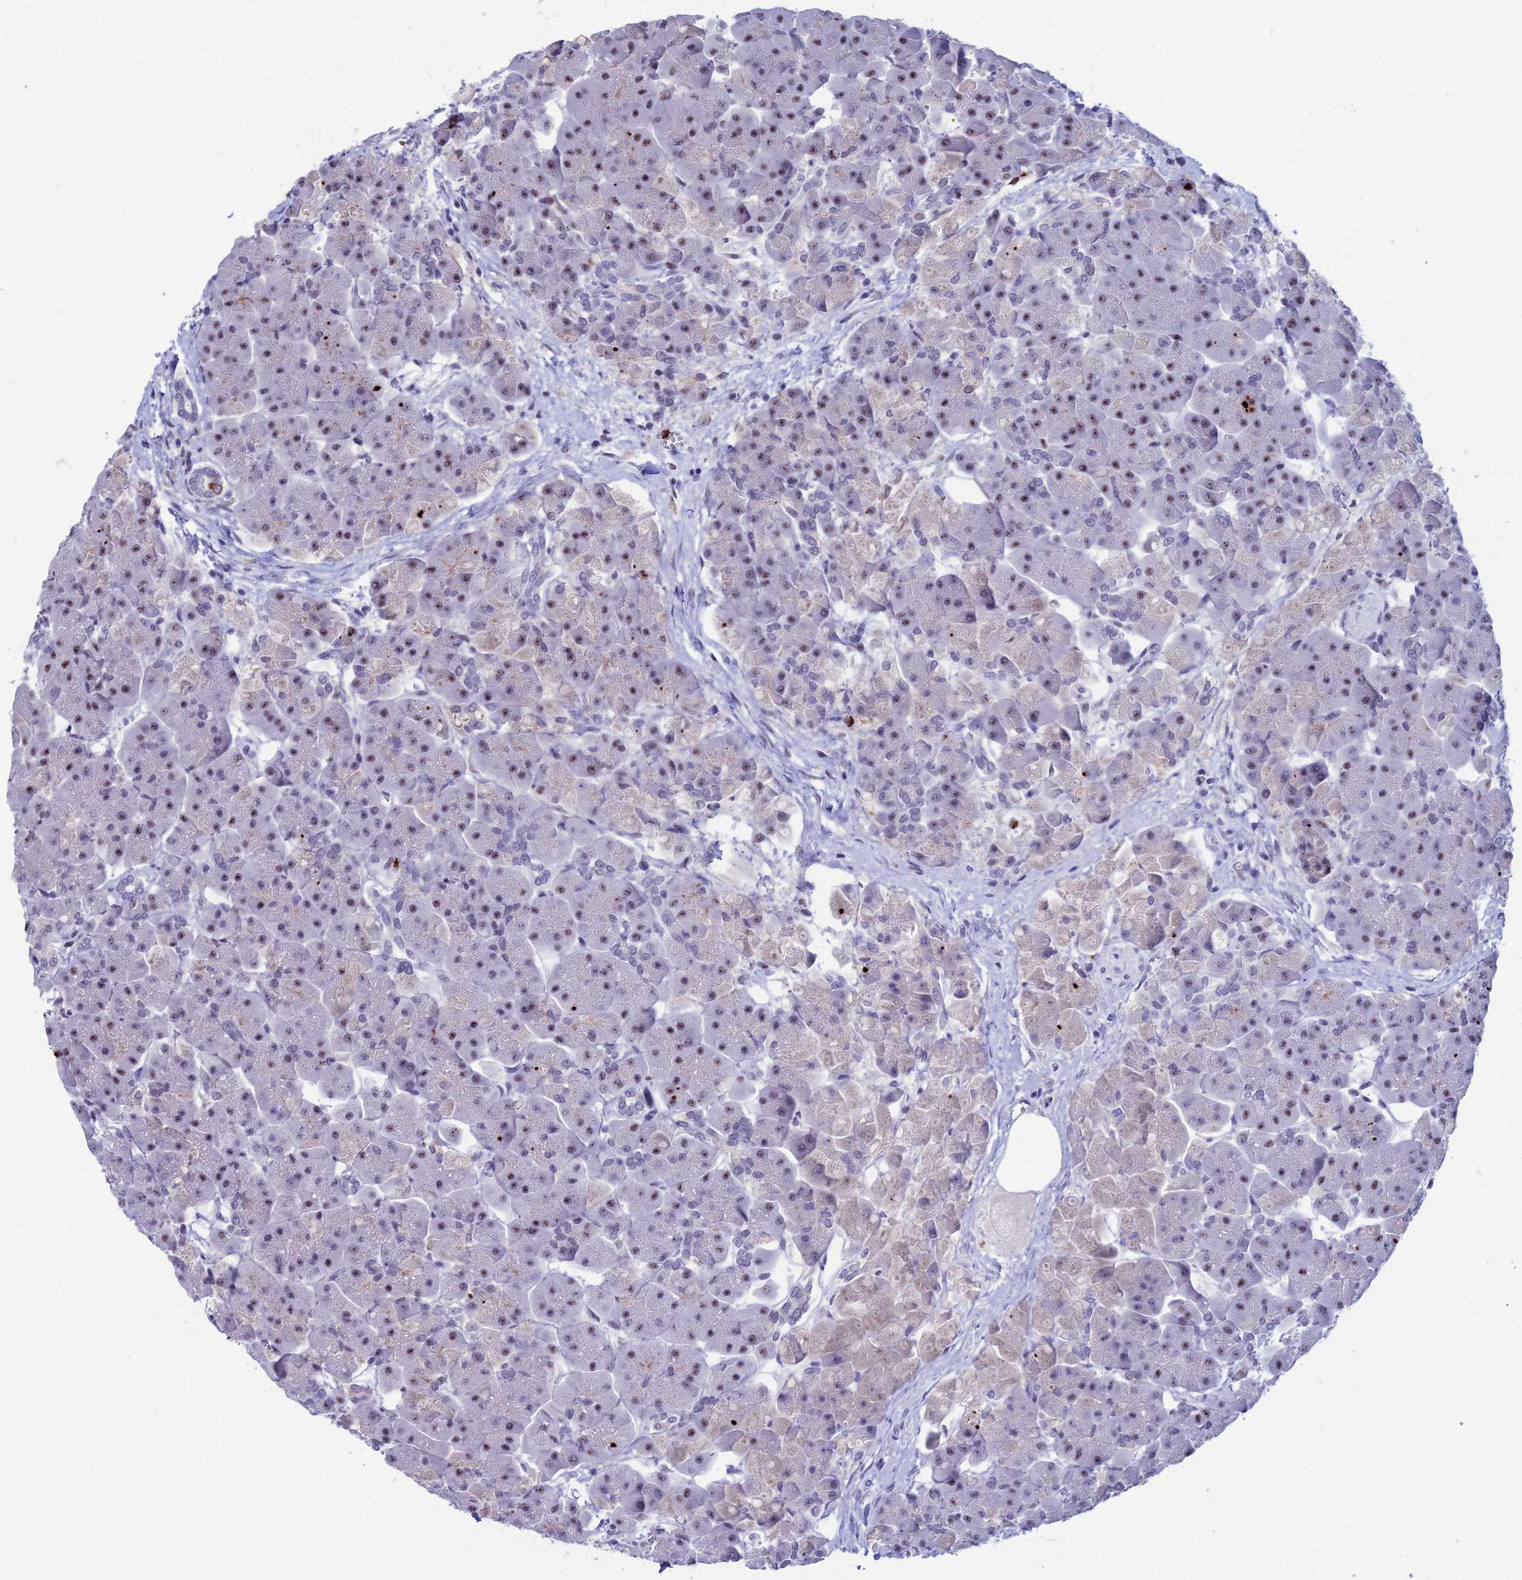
{"staining": {"intensity": "weak", "quantity": "25%-75%", "location": "nuclear"}, "tissue": "pancreas", "cell_type": "Exocrine glandular cells", "image_type": "normal", "snomed": [{"axis": "morphology", "description": "Normal tissue, NOS"}, {"axis": "topography", "description": "Pancreas"}], "caption": "IHC (DAB (3,3'-diaminobenzidine)) staining of benign pancreas shows weak nuclear protein positivity in approximately 25%-75% of exocrine glandular cells.", "gene": "MFSD2B", "patient": {"sex": "male", "age": 66}}